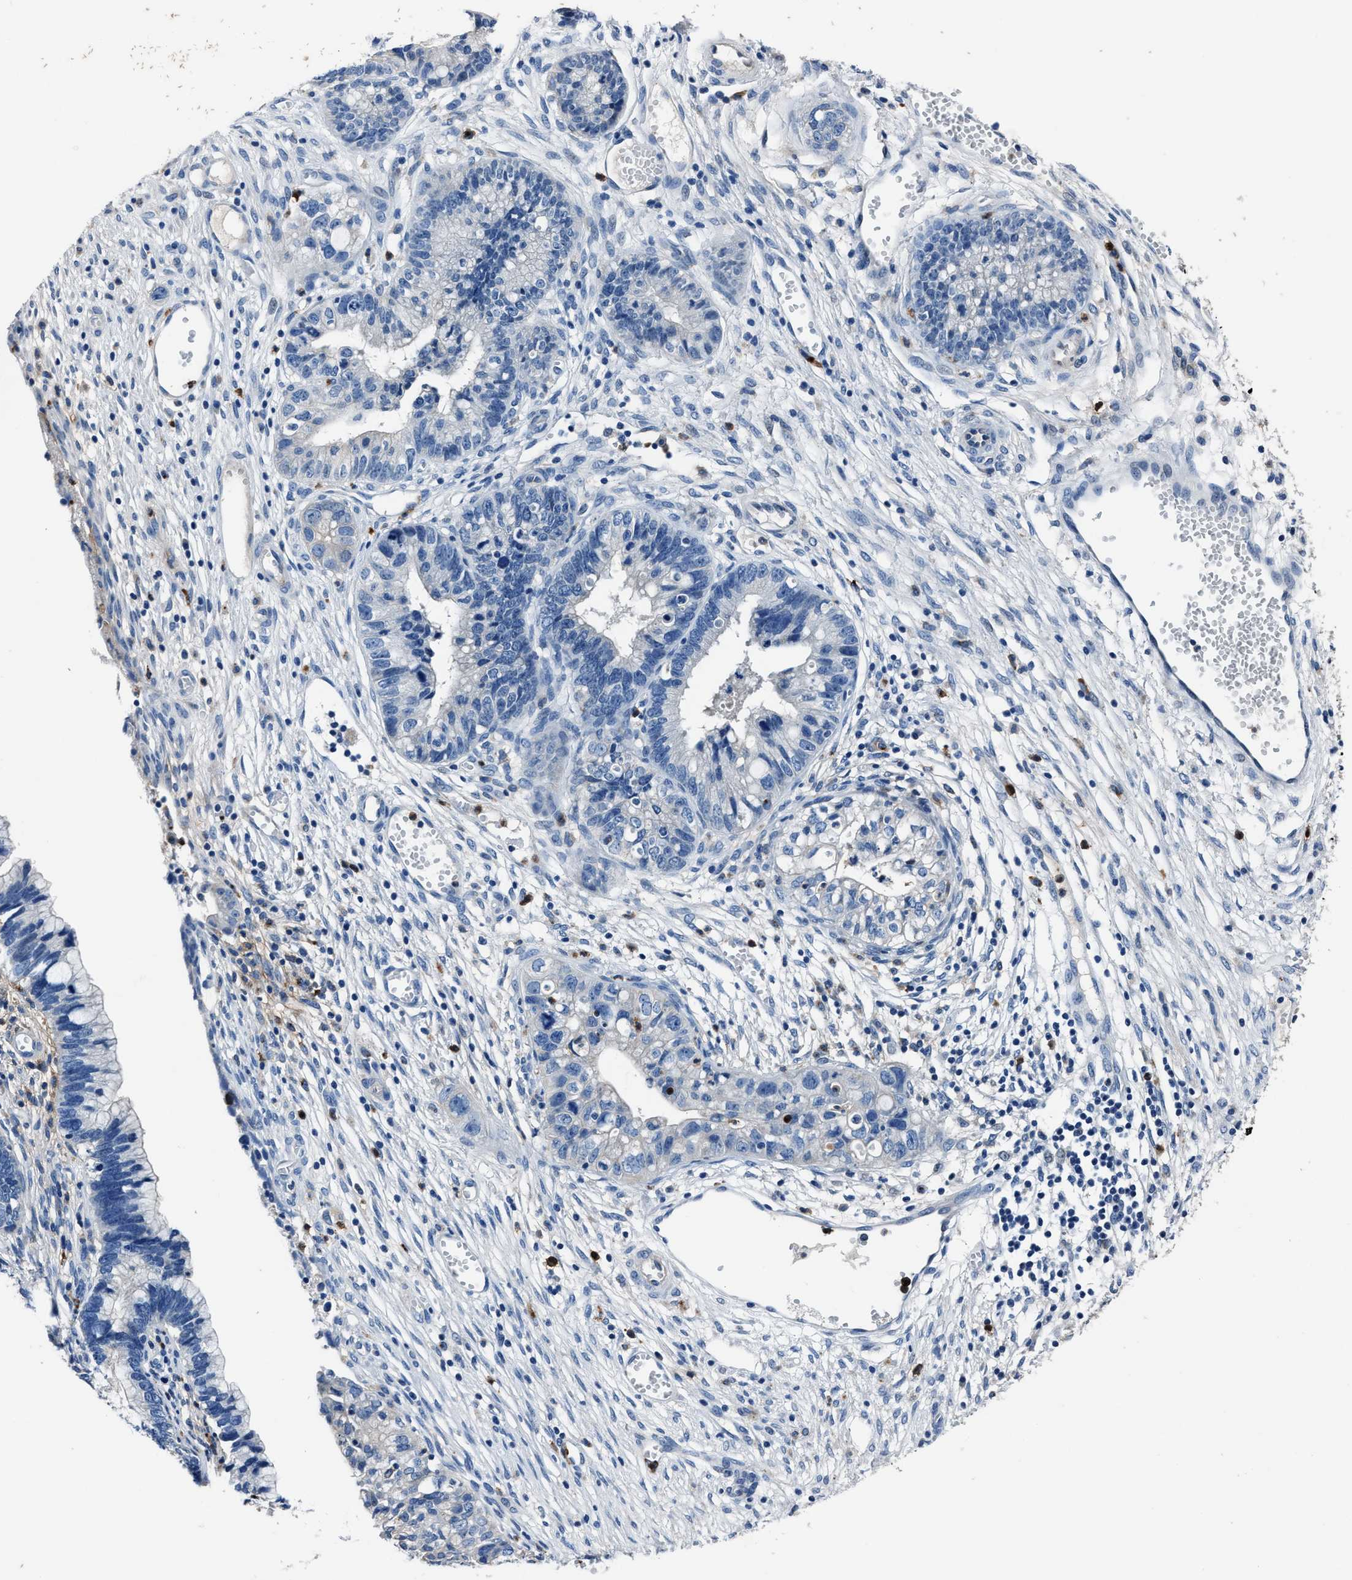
{"staining": {"intensity": "negative", "quantity": "none", "location": "none"}, "tissue": "cervical cancer", "cell_type": "Tumor cells", "image_type": "cancer", "snomed": [{"axis": "morphology", "description": "Adenocarcinoma, NOS"}, {"axis": "topography", "description": "Cervix"}], "caption": "This is an immunohistochemistry histopathology image of cervical cancer. There is no expression in tumor cells.", "gene": "FGL2", "patient": {"sex": "female", "age": 44}}